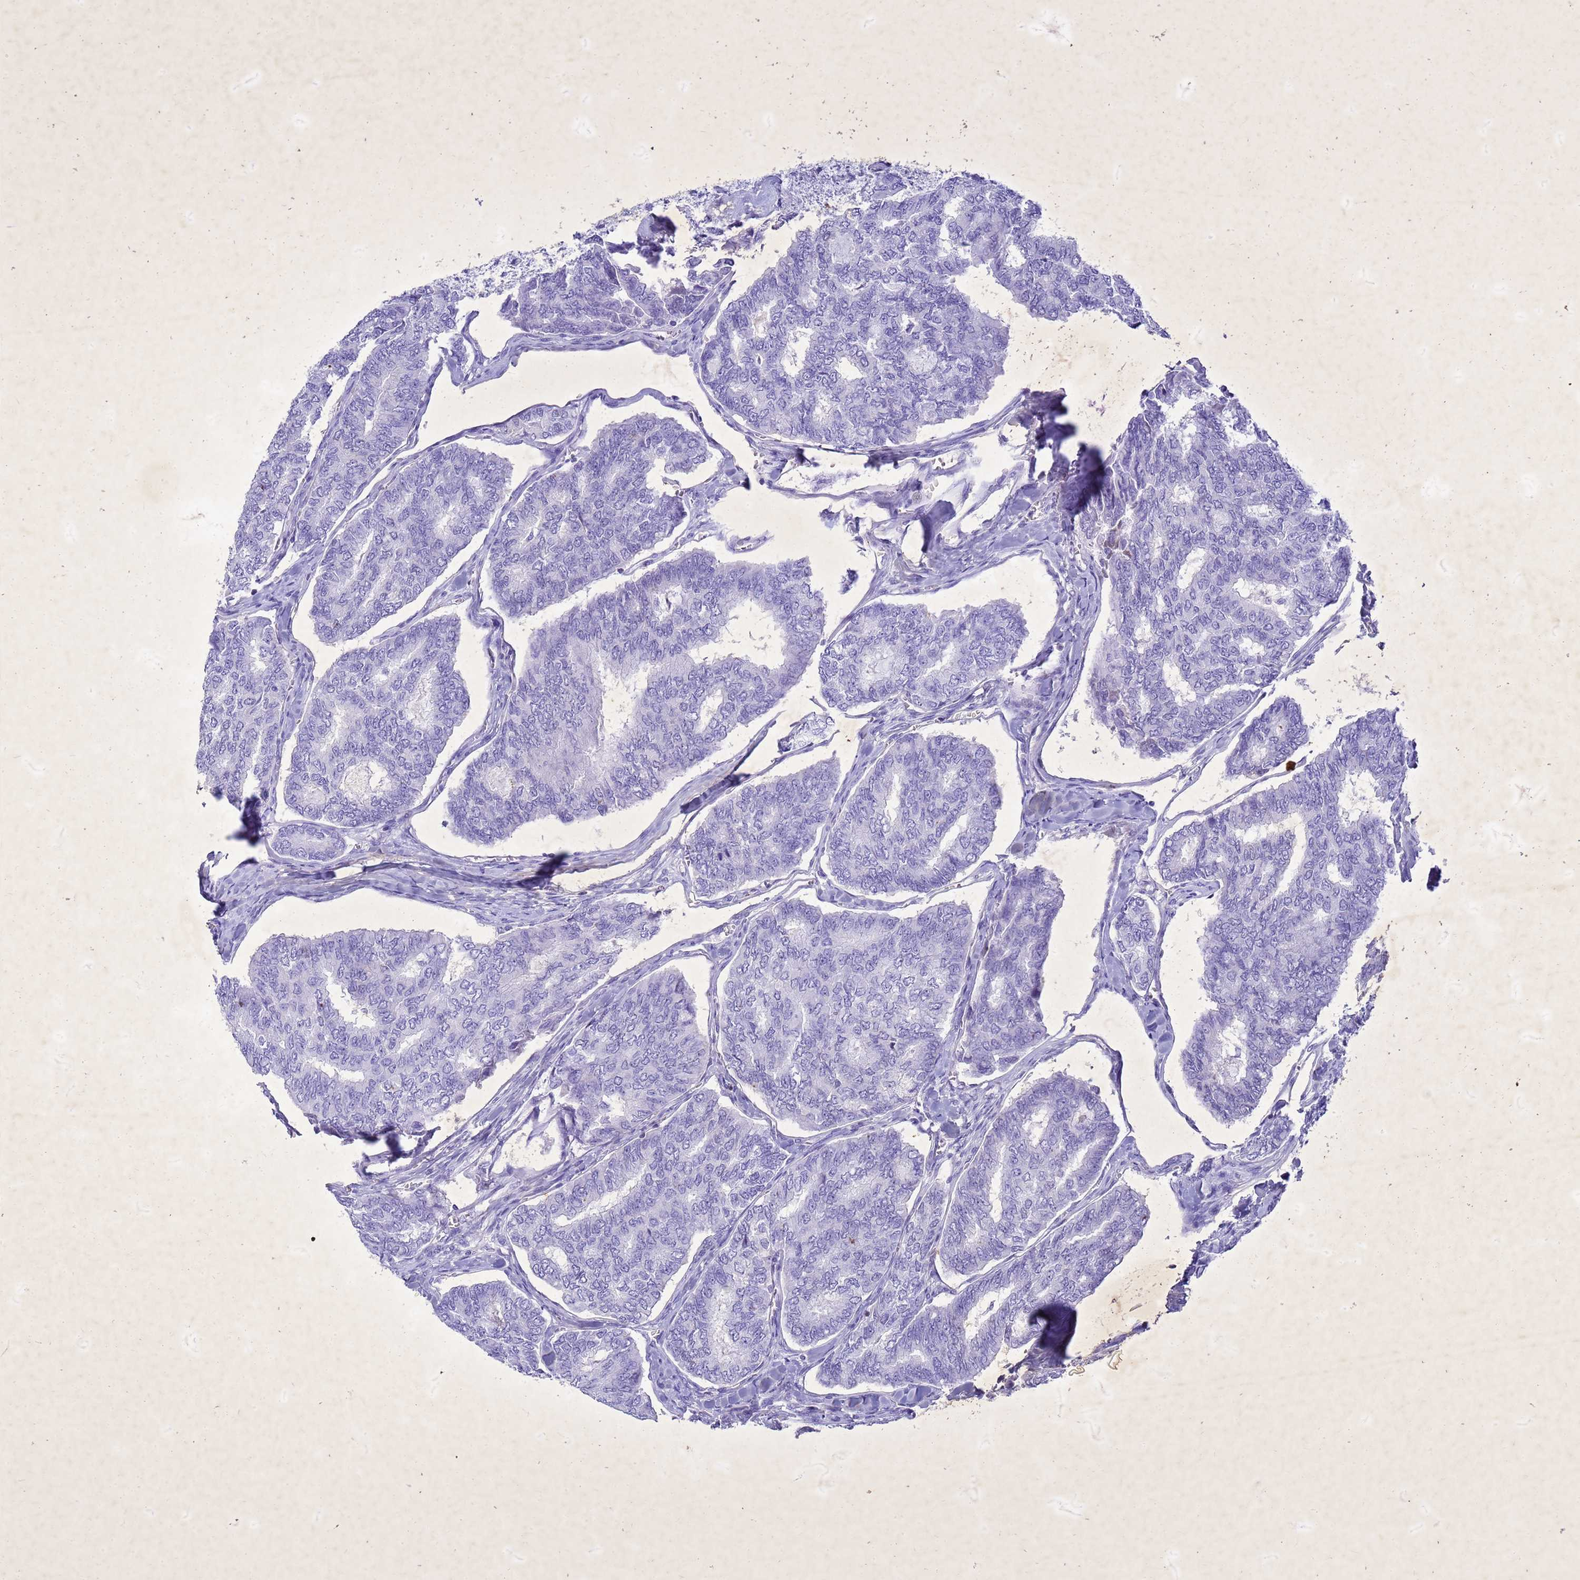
{"staining": {"intensity": "negative", "quantity": "none", "location": "none"}, "tissue": "thyroid cancer", "cell_type": "Tumor cells", "image_type": "cancer", "snomed": [{"axis": "morphology", "description": "Papillary adenocarcinoma, NOS"}, {"axis": "topography", "description": "Thyroid gland"}], "caption": "An image of human thyroid papillary adenocarcinoma is negative for staining in tumor cells.", "gene": "COPS9", "patient": {"sex": "female", "age": 35}}